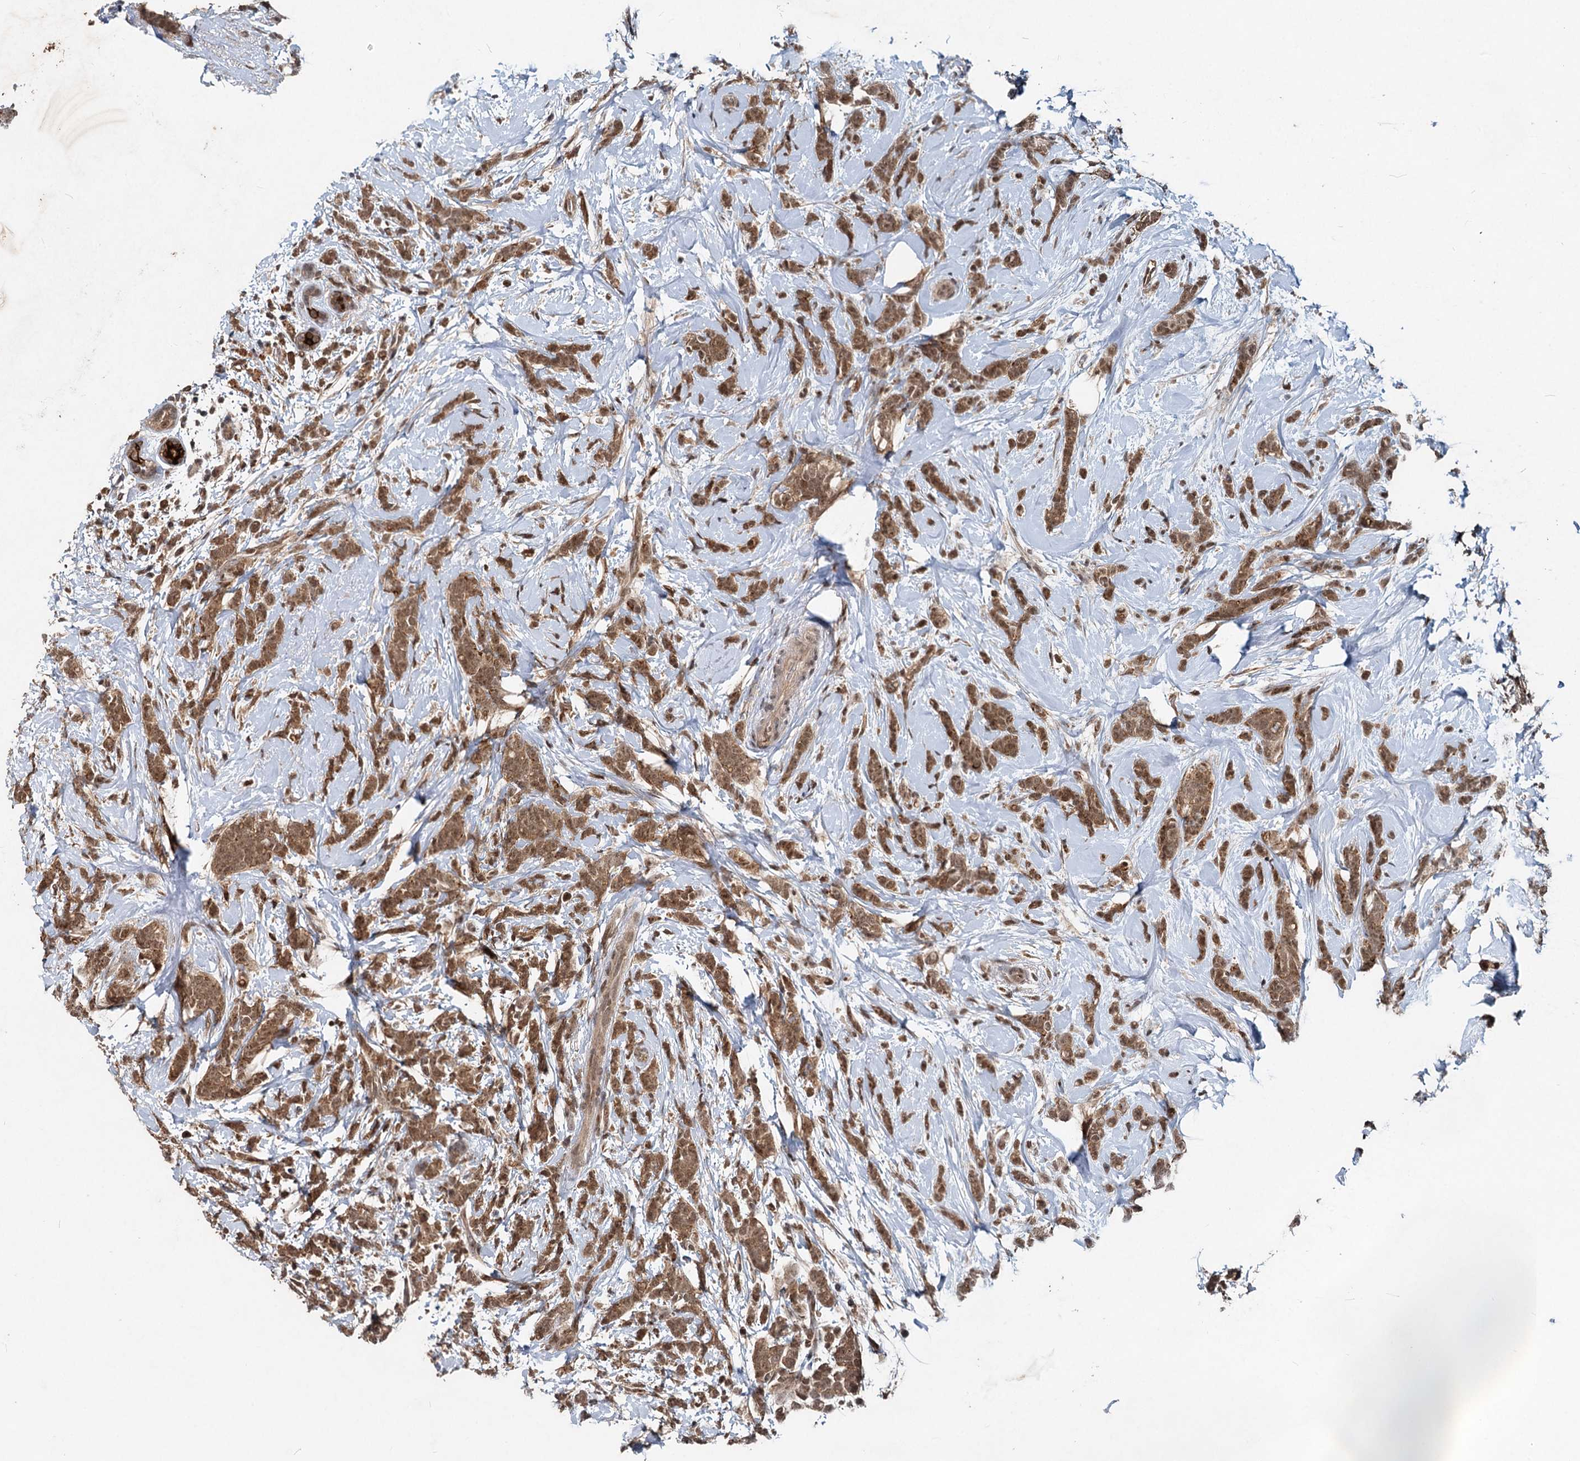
{"staining": {"intensity": "strong", "quantity": ">75%", "location": "cytoplasmic/membranous,nuclear"}, "tissue": "breast cancer", "cell_type": "Tumor cells", "image_type": "cancer", "snomed": [{"axis": "morphology", "description": "Lobular carcinoma"}, {"axis": "topography", "description": "Breast"}], "caption": "Strong cytoplasmic/membranous and nuclear protein staining is identified in approximately >75% of tumor cells in breast cancer (lobular carcinoma).", "gene": "RITA1", "patient": {"sex": "female", "age": 58}}